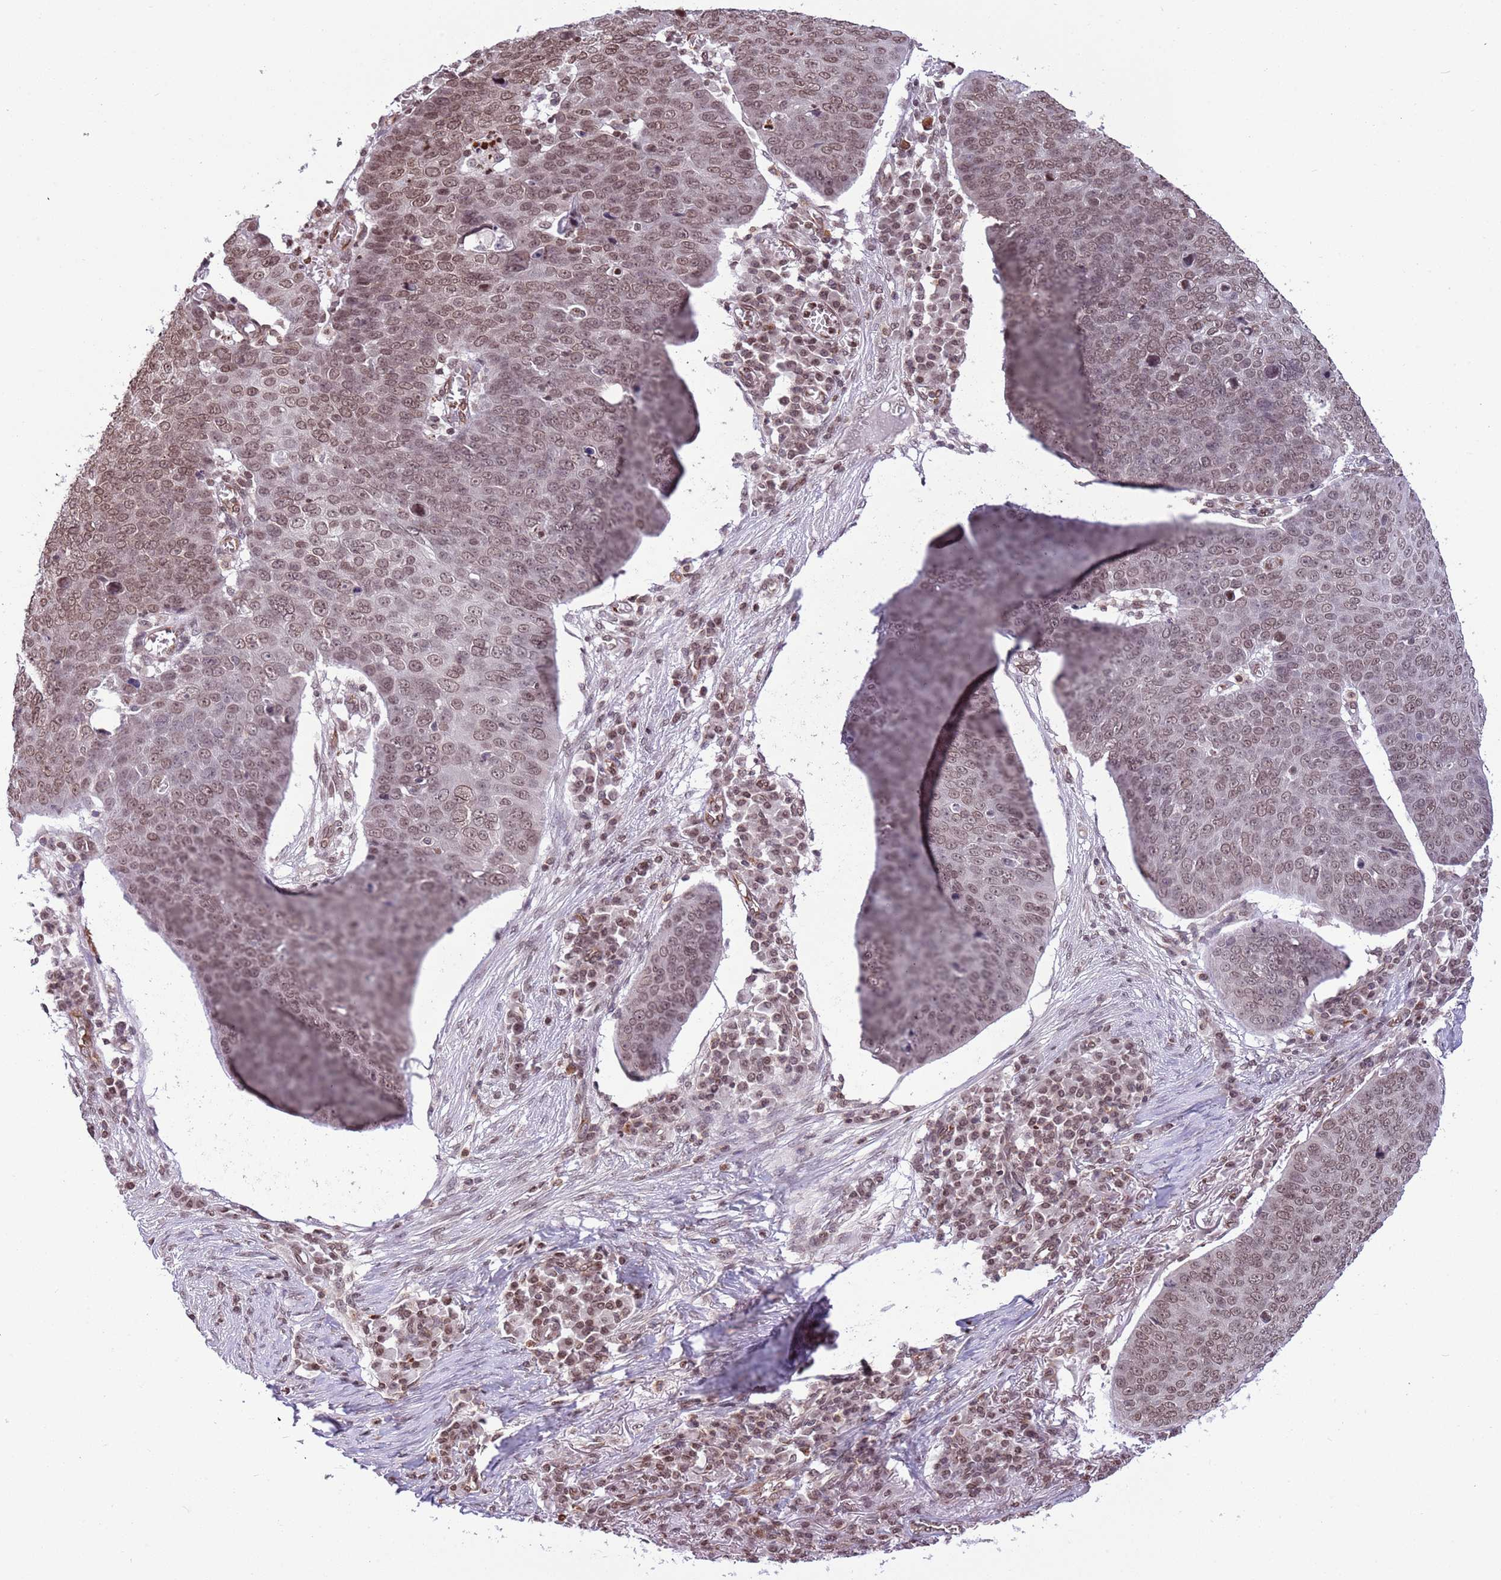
{"staining": {"intensity": "moderate", "quantity": ">75%", "location": "nuclear"}, "tissue": "skin cancer", "cell_type": "Tumor cells", "image_type": "cancer", "snomed": [{"axis": "morphology", "description": "Squamous cell carcinoma, NOS"}, {"axis": "topography", "description": "Skin"}], "caption": "DAB immunohistochemical staining of skin cancer (squamous cell carcinoma) exhibits moderate nuclear protein staining in approximately >75% of tumor cells. (Stains: DAB in brown, nuclei in blue, Microscopy: brightfield microscopy at high magnification).", "gene": "NRIP1", "patient": {"sex": "male", "age": 71}}